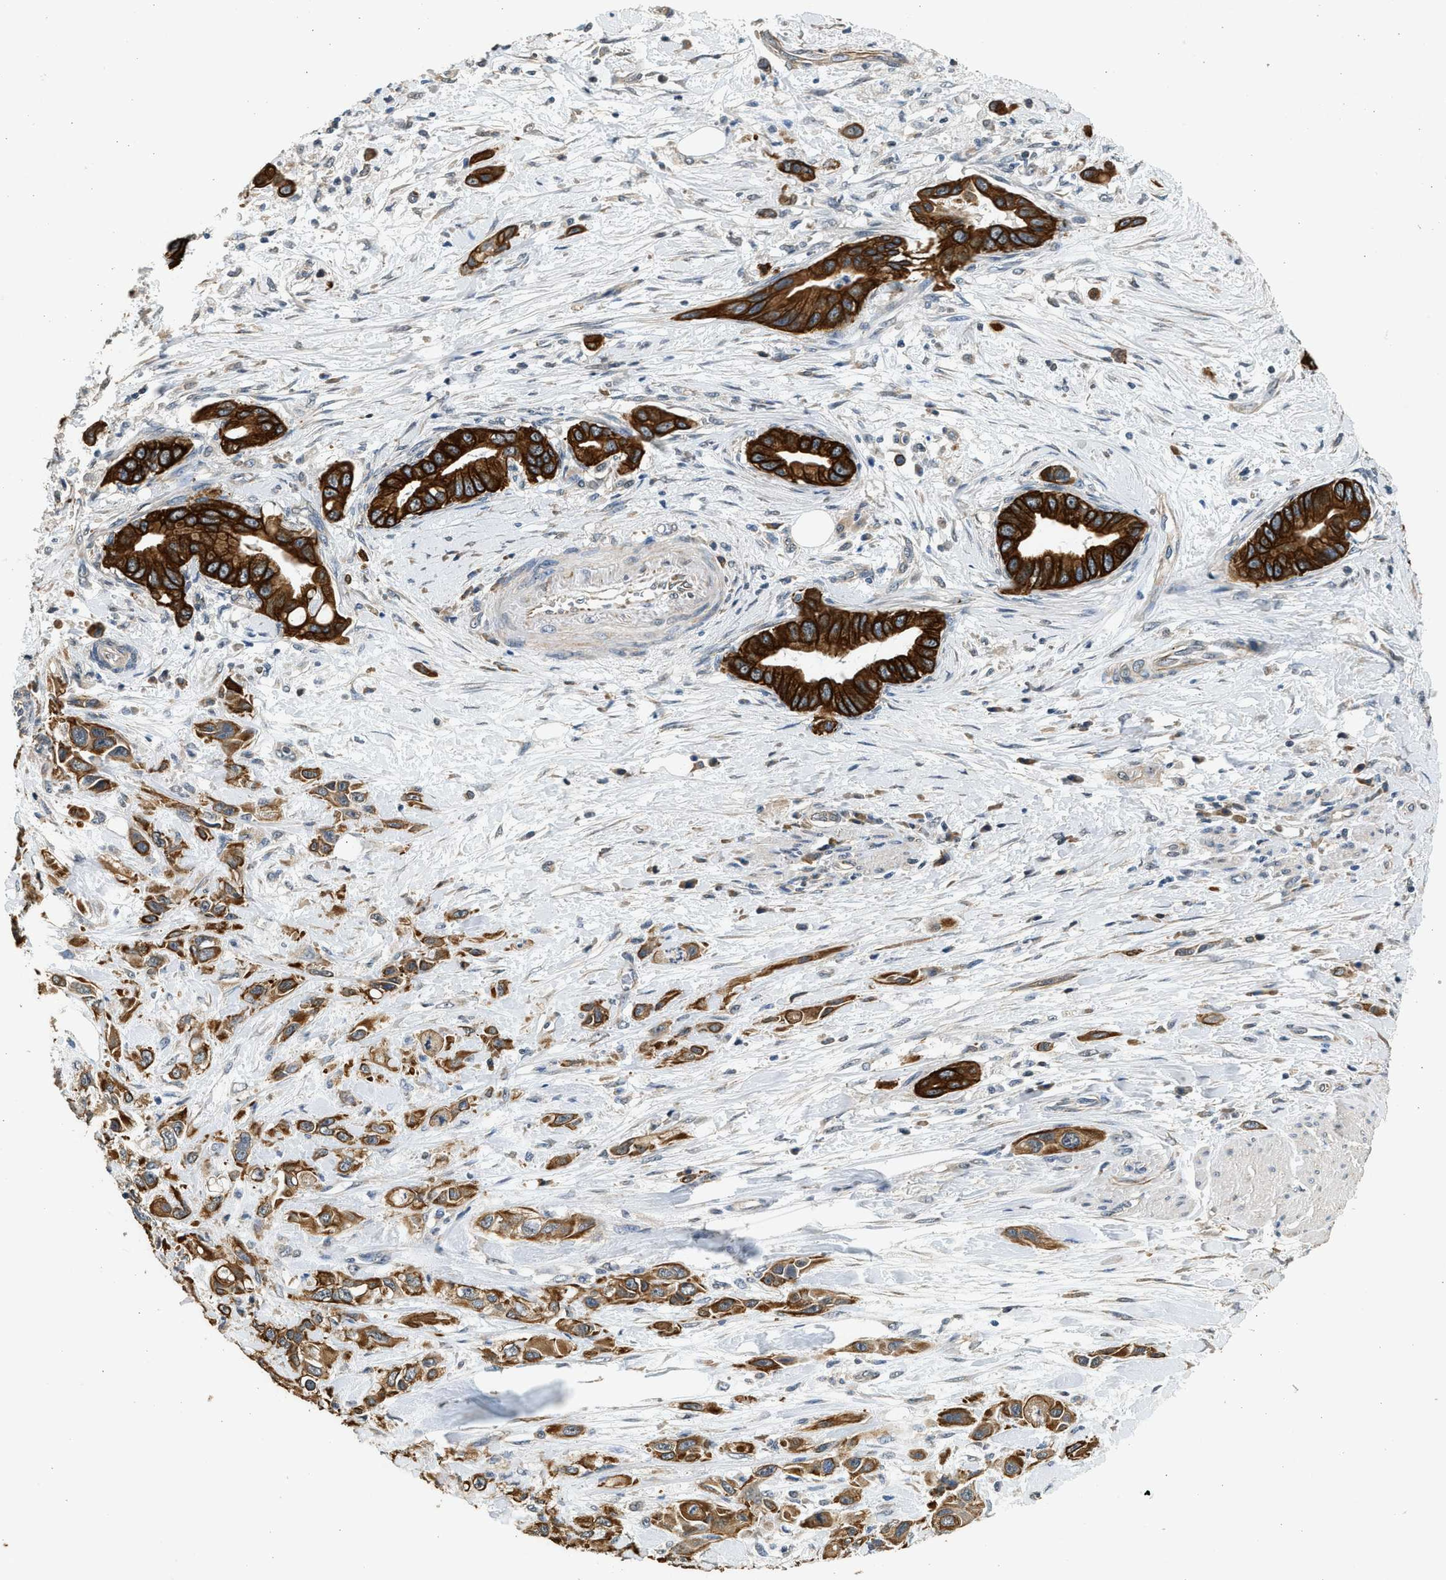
{"staining": {"intensity": "strong", "quantity": ">75%", "location": "cytoplasmic/membranous"}, "tissue": "pancreatic cancer", "cell_type": "Tumor cells", "image_type": "cancer", "snomed": [{"axis": "morphology", "description": "Adenocarcinoma, NOS"}, {"axis": "topography", "description": "Pancreas"}], "caption": "Immunohistochemistry (DAB) staining of human pancreatic adenocarcinoma demonstrates strong cytoplasmic/membranous protein positivity in about >75% of tumor cells.", "gene": "PCLO", "patient": {"sex": "female", "age": 73}}